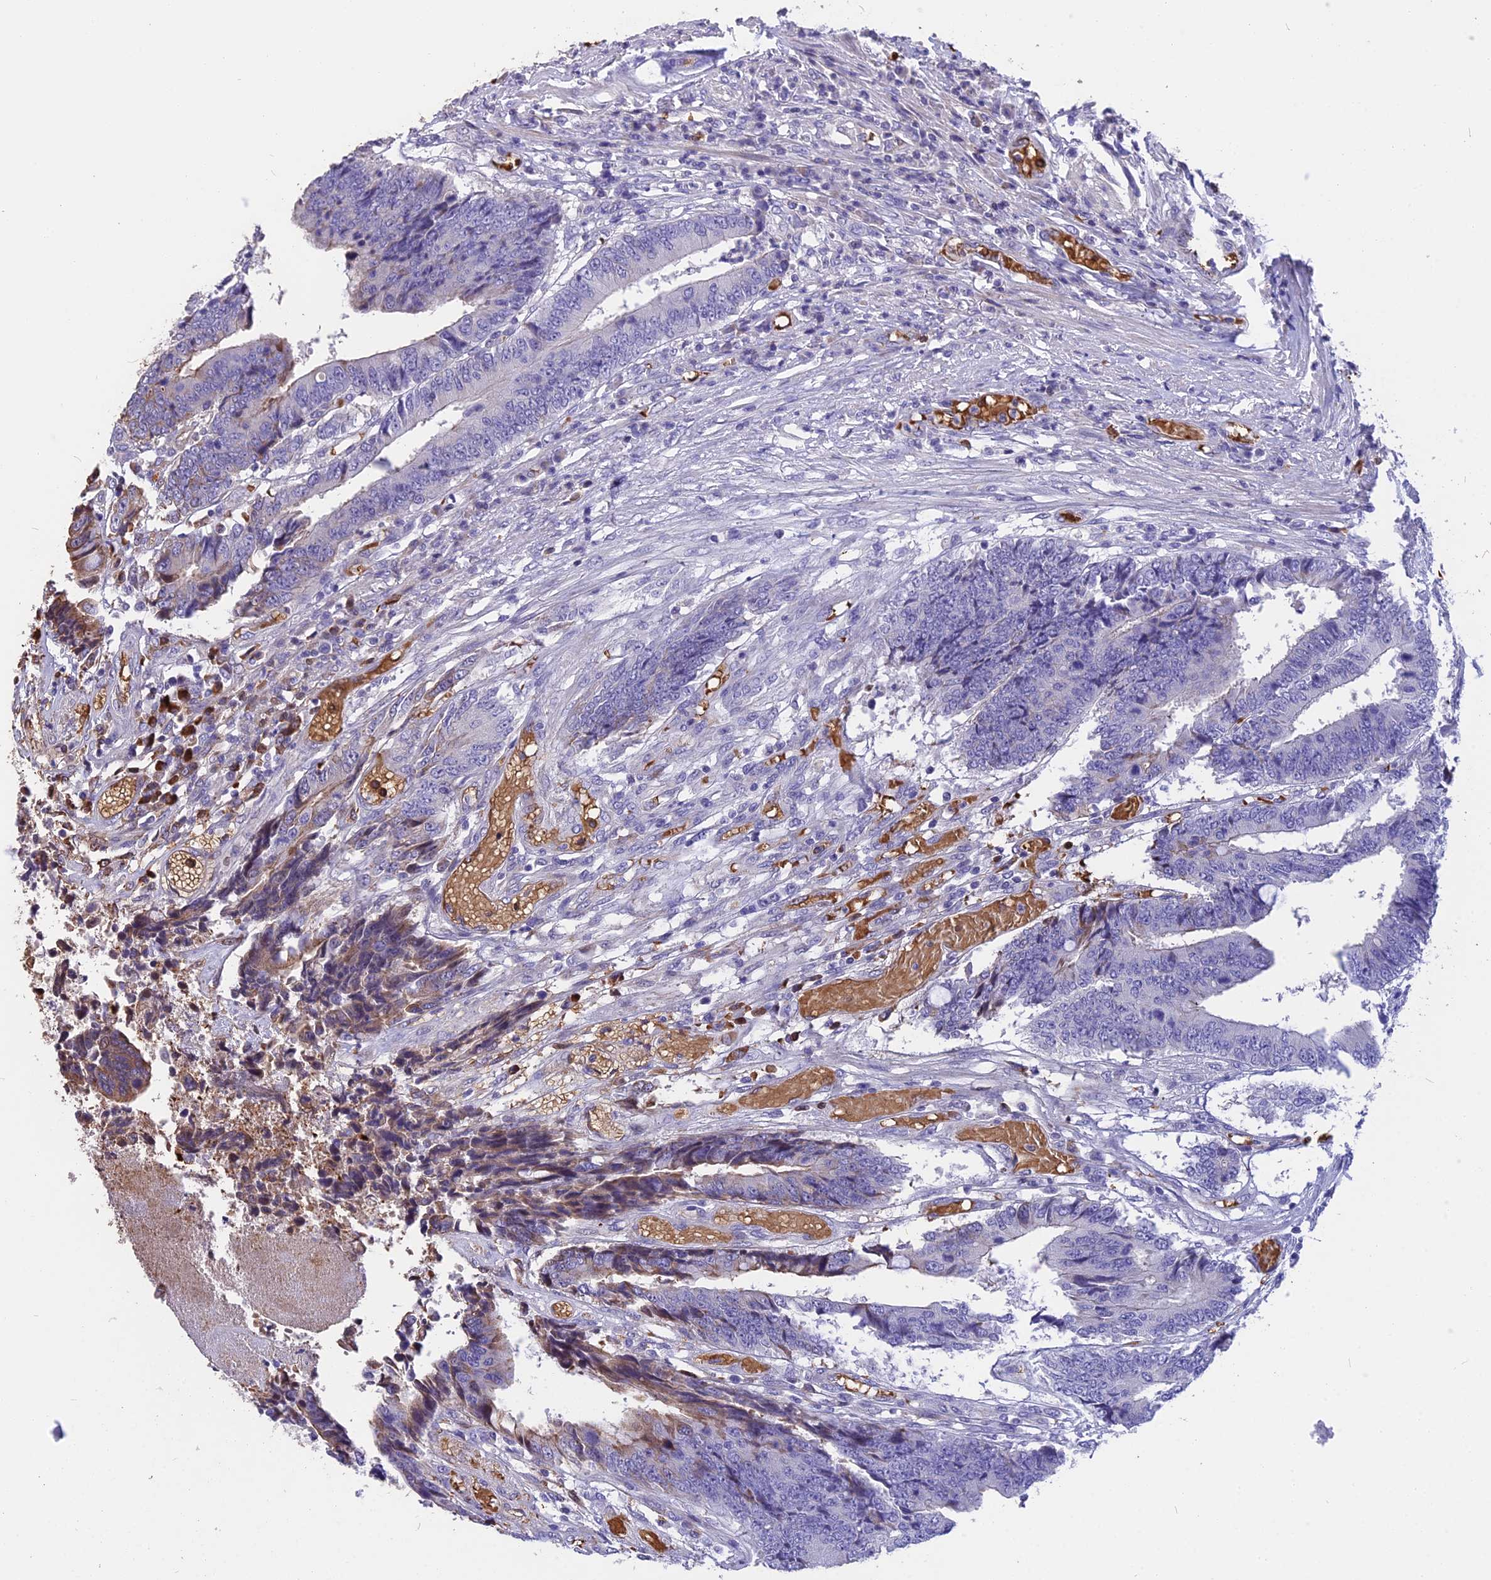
{"staining": {"intensity": "weak", "quantity": "25%-75%", "location": "cytoplasmic/membranous"}, "tissue": "colorectal cancer", "cell_type": "Tumor cells", "image_type": "cancer", "snomed": [{"axis": "morphology", "description": "Adenocarcinoma, NOS"}, {"axis": "topography", "description": "Rectum"}], "caption": "DAB immunohistochemical staining of human colorectal adenocarcinoma shows weak cytoplasmic/membranous protein staining in approximately 25%-75% of tumor cells. (DAB = brown stain, brightfield microscopy at high magnification).", "gene": "TNNC2", "patient": {"sex": "male", "age": 84}}